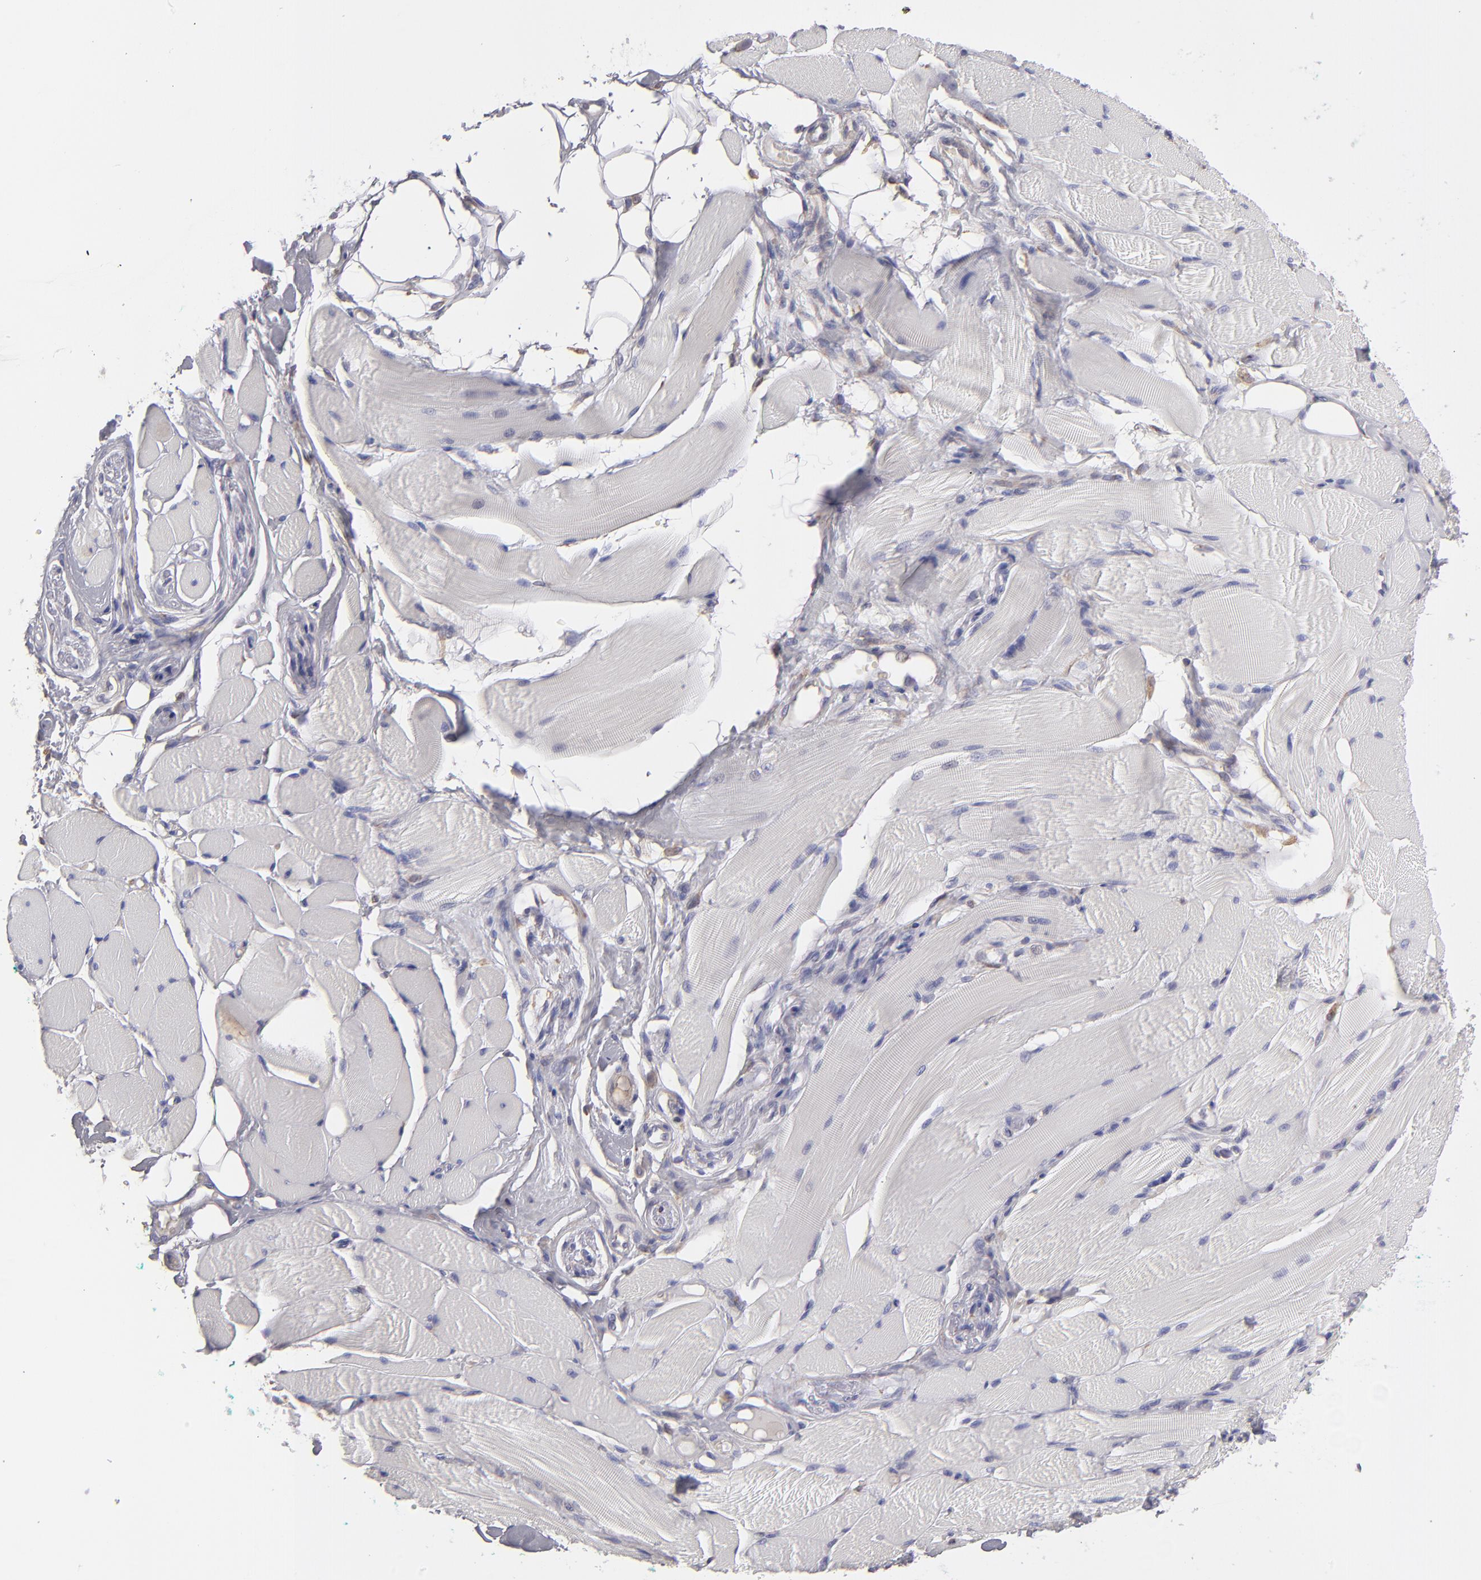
{"staining": {"intensity": "negative", "quantity": "none", "location": "none"}, "tissue": "skeletal muscle", "cell_type": "Myocytes", "image_type": "normal", "snomed": [{"axis": "morphology", "description": "Normal tissue, NOS"}, {"axis": "topography", "description": "Skeletal muscle"}, {"axis": "topography", "description": "Peripheral nerve tissue"}], "caption": "A high-resolution micrograph shows immunohistochemistry (IHC) staining of benign skeletal muscle, which demonstrates no significant expression in myocytes.", "gene": "CALR", "patient": {"sex": "female", "age": 84}}